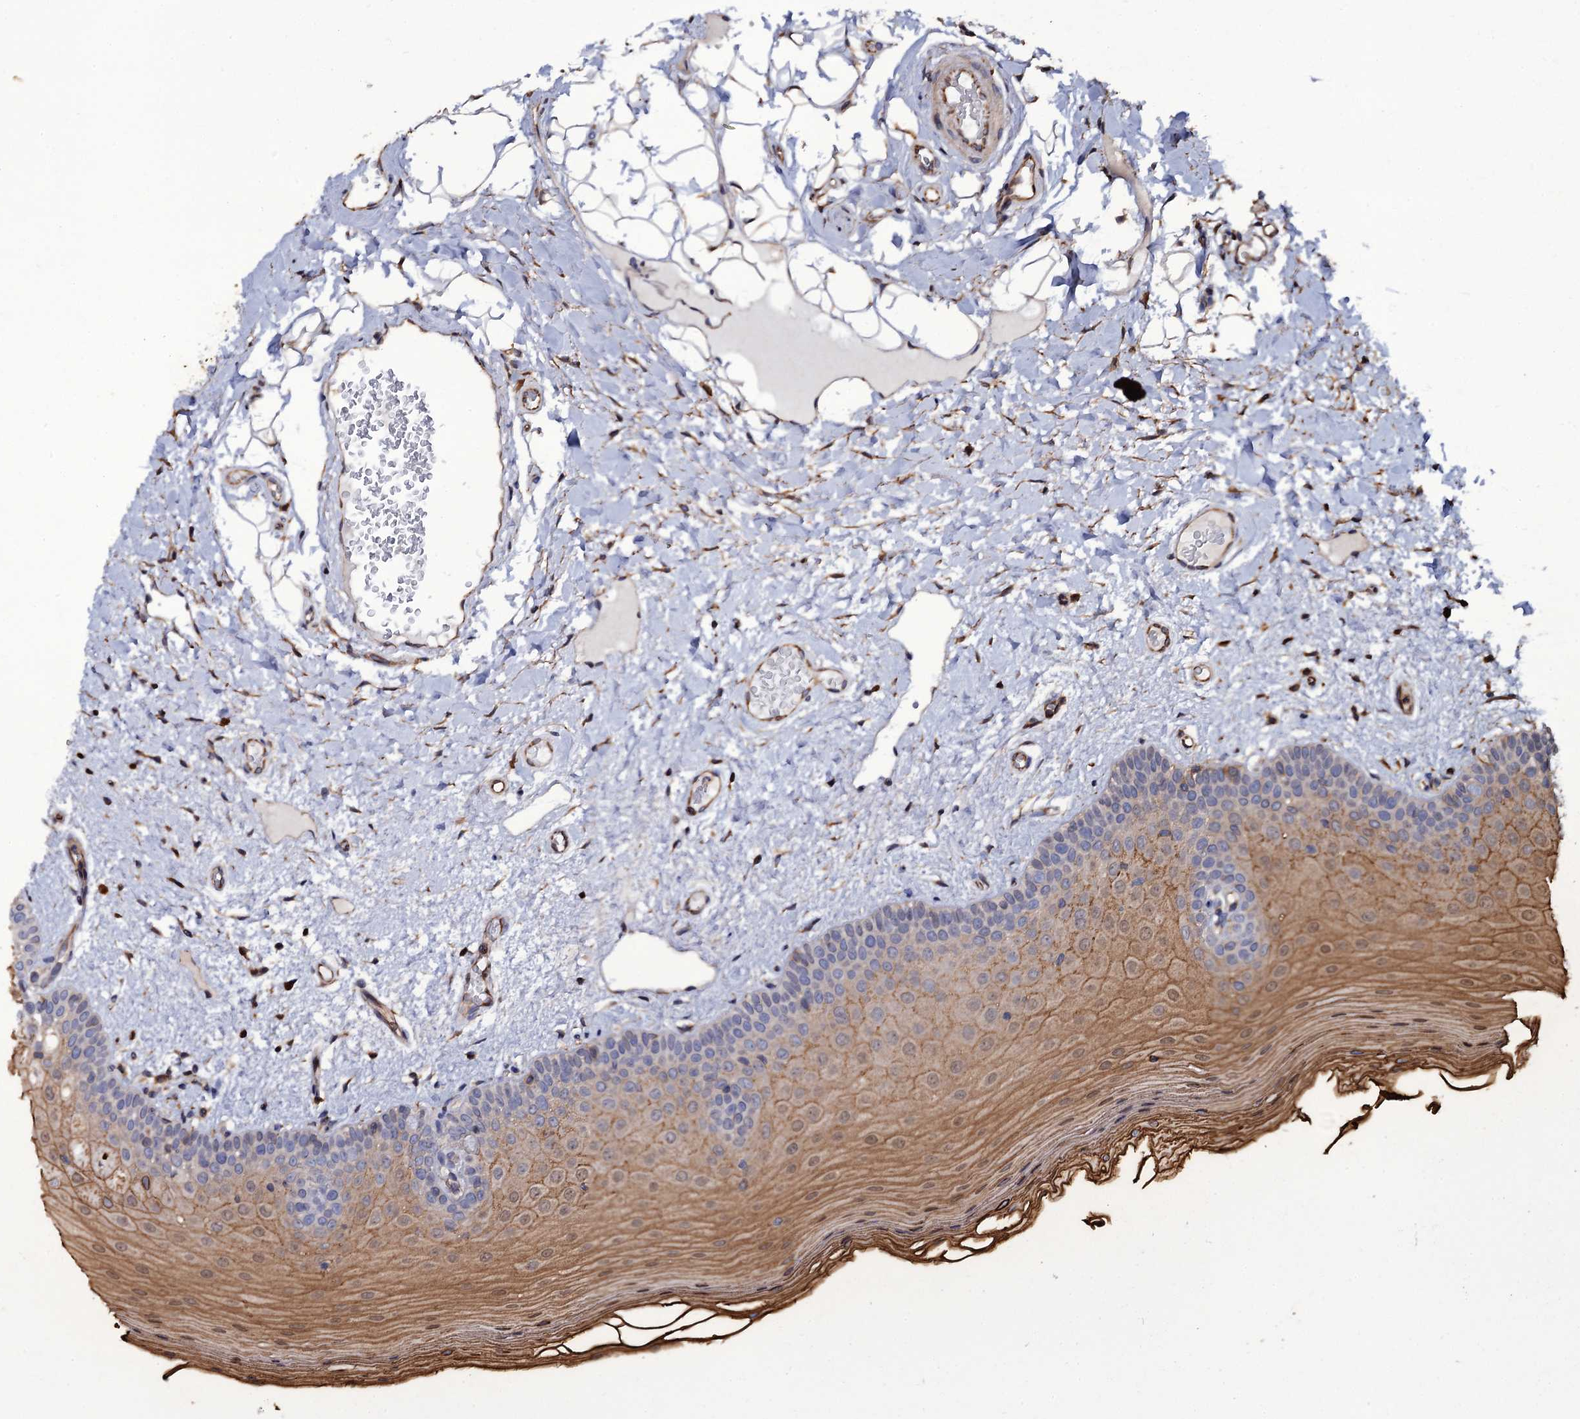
{"staining": {"intensity": "moderate", "quantity": "25%-75%", "location": "cytoplasmic/membranous,nuclear"}, "tissue": "oral mucosa", "cell_type": "Squamous epithelial cells", "image_type": "normal", "snomed": [{"axis": "morphology", "description": "Normal tissue, NOS"}, {"axis": "topography", "description": "Oral tissue"}, {"axis": "topography", "description": "Tounge, NOS"}], "caption": "The histopathology image reveals staining of unremarkable oral mucosa, revealing moderate cytoplasmic/membranous,nuclear protein expression (brown color) within squamous epithelial cells.", "gene": "TTC23", "patient": {"sex": "male", "age": 47}}